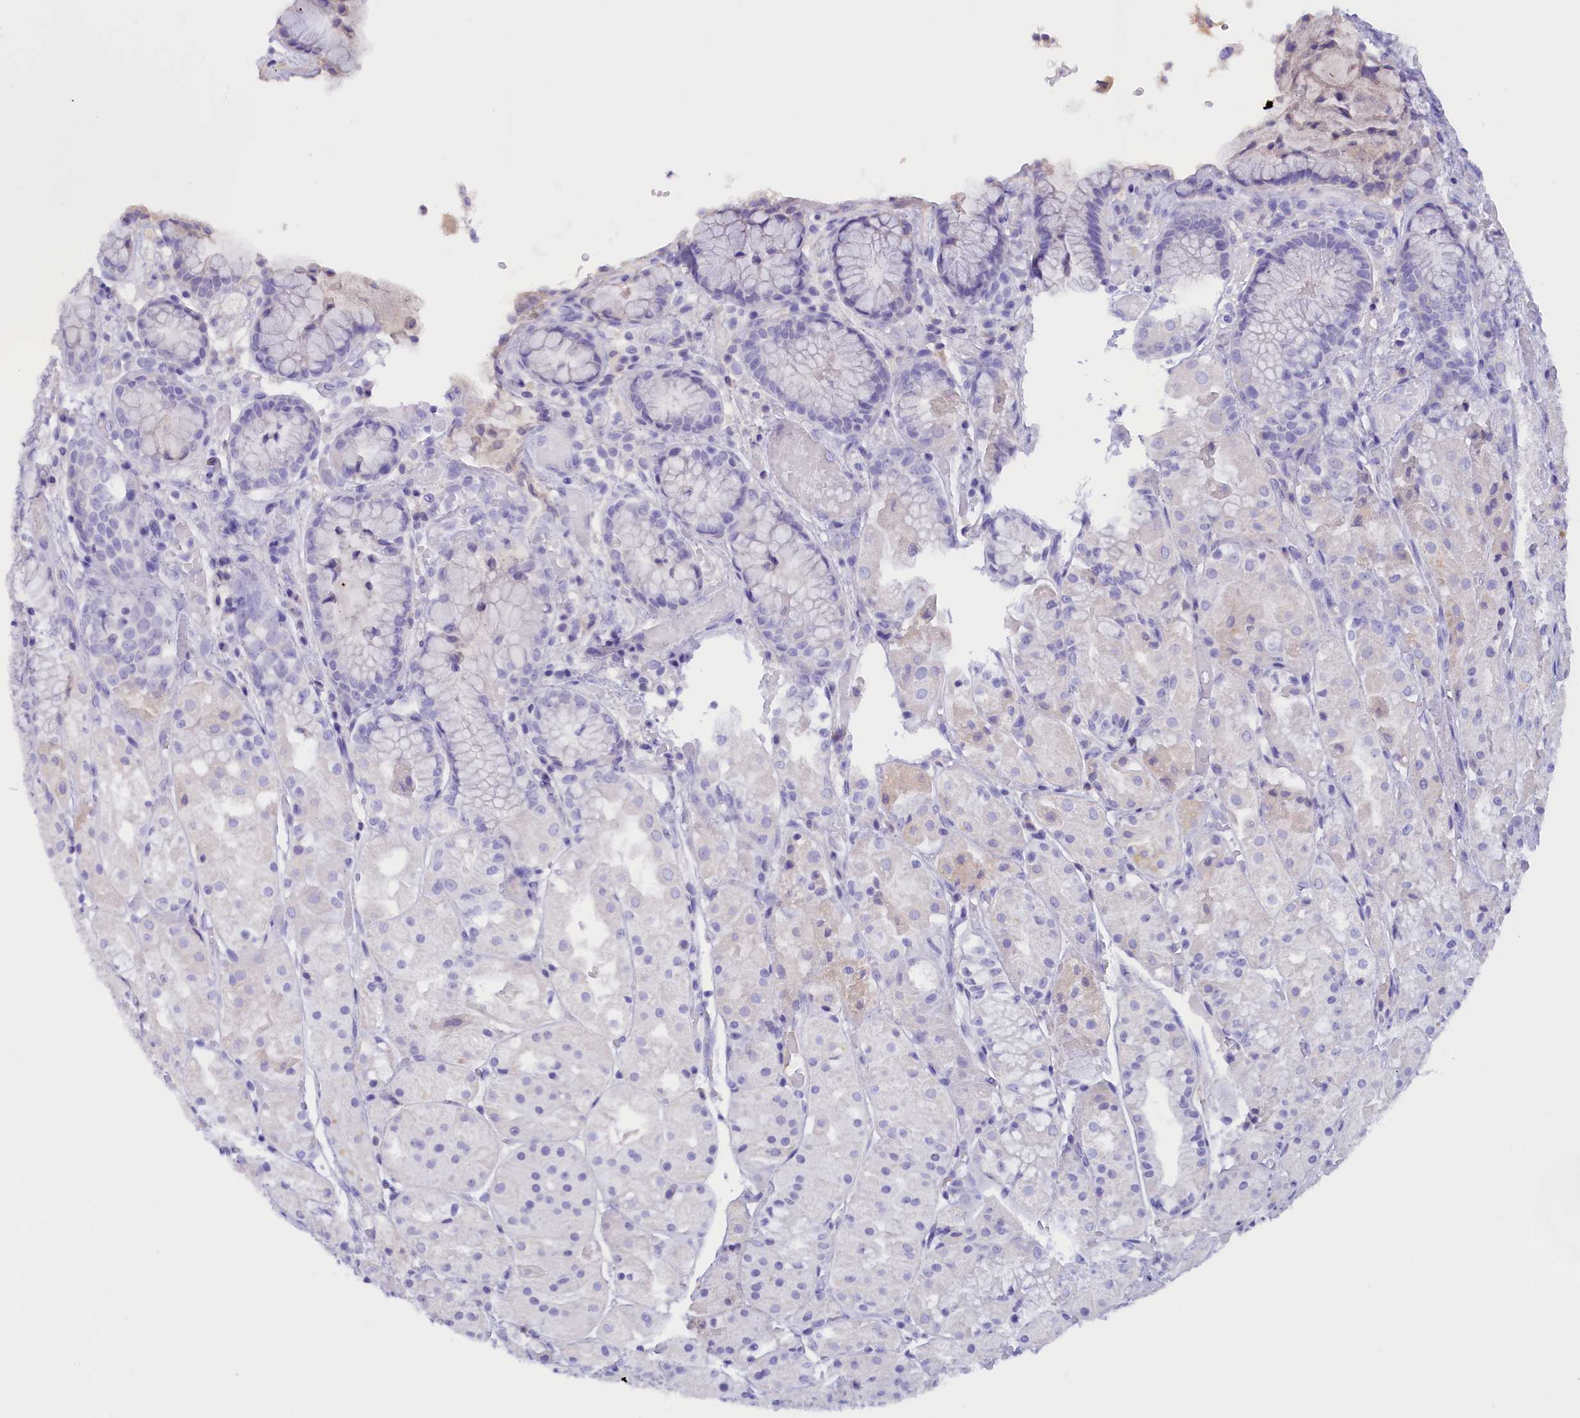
{"staining": {"intensity": "negative", "quantity": "none", "location": "none"}, "tissue": "stomach", "cell_type": "Glandular cells", "image_type": "normal", "snomed": [{"axis": "morphology", "description": "Normal tissue, NOS"}, {"axis": "topography", "description": "Stomach, upper"}], "caption": "This is an immunohistochemistry (IHC) photomicrograph of normal stomach. There is no staining in glandular cells.", "gene": "PROK2", "patient": {"sex": "male", "age": 72}}